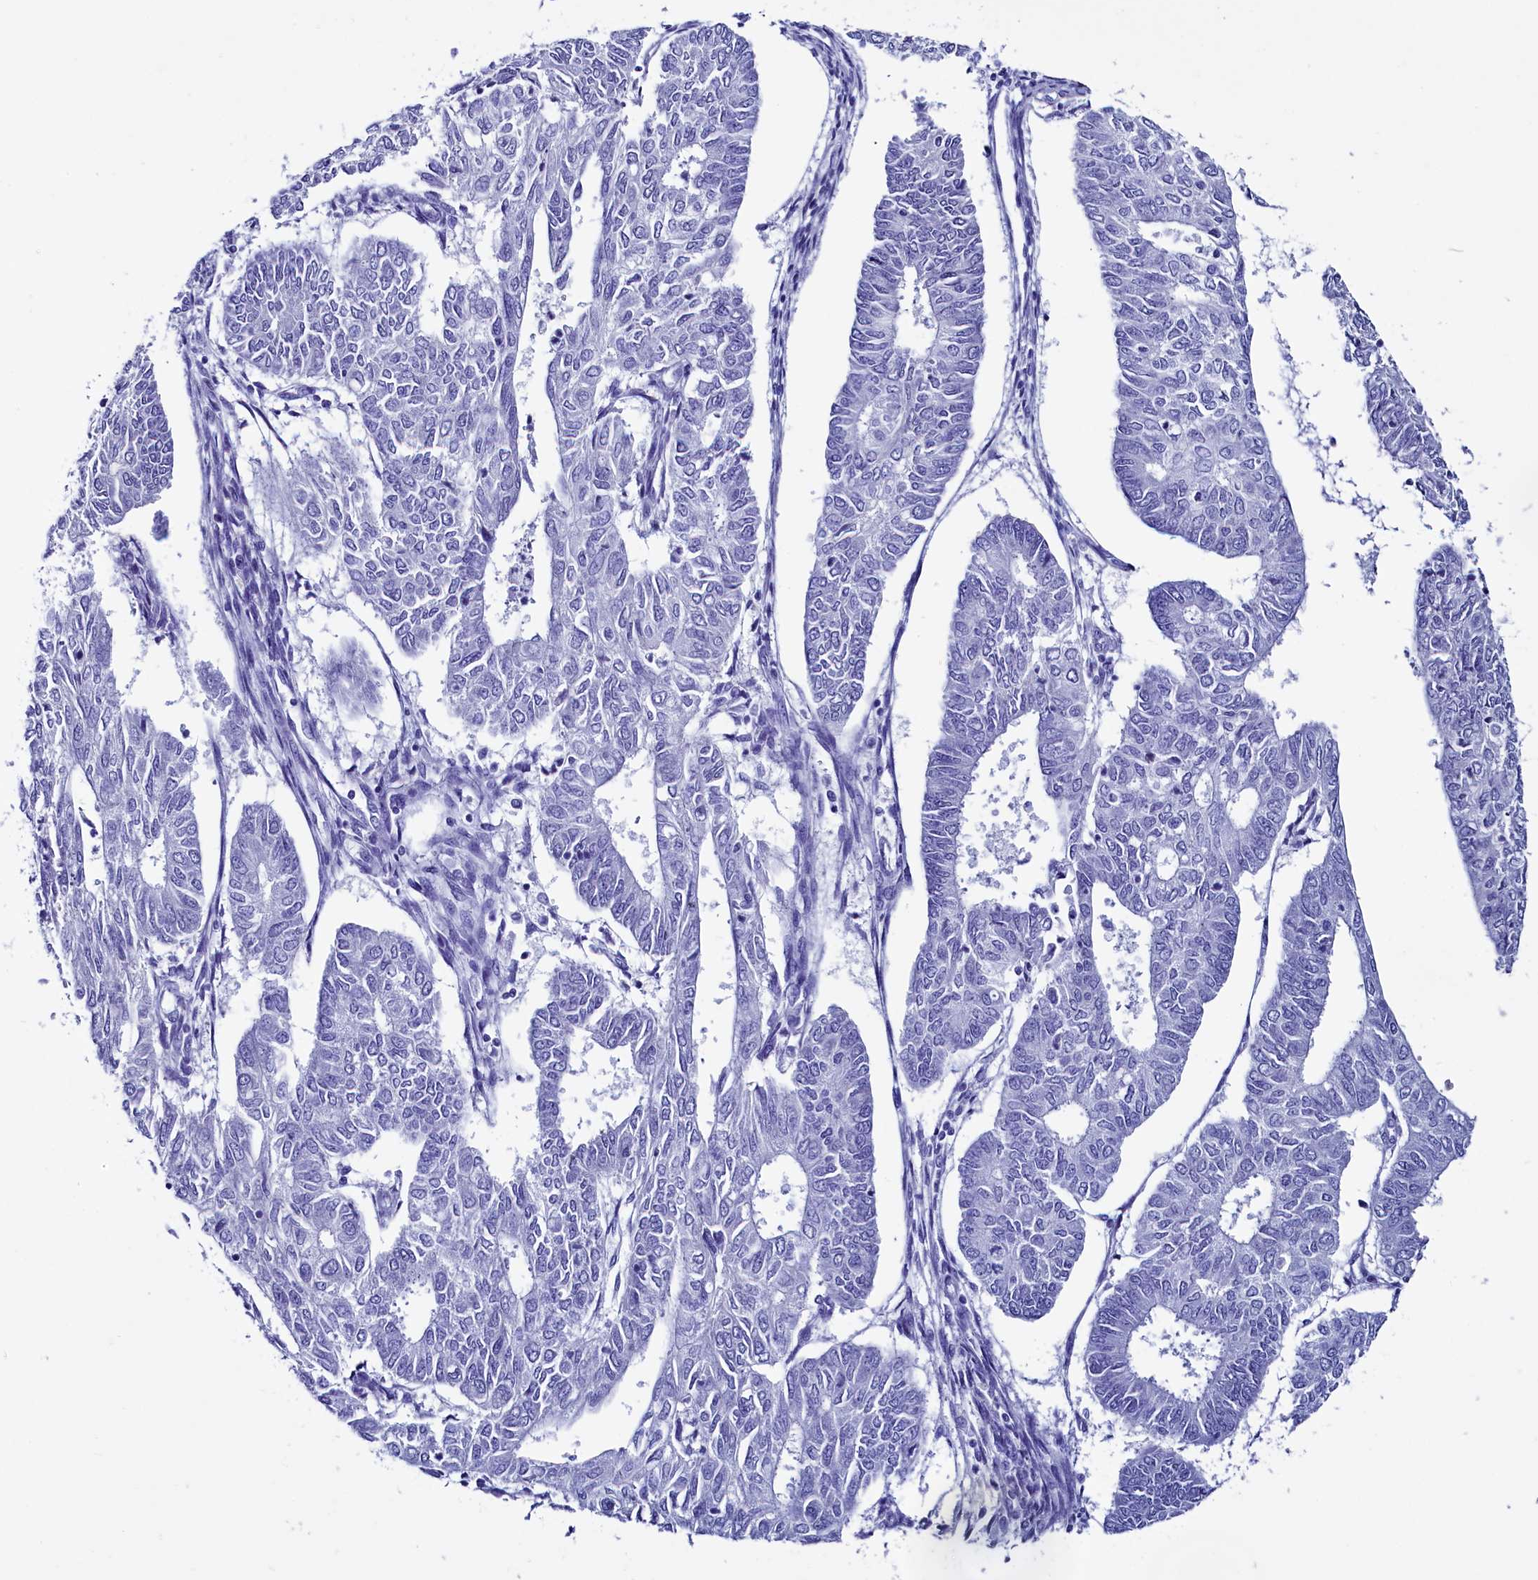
{"staining": {"intensity": "negative", "quantity": "none", "location": "none"}, "tissue": "endometrial cancer", "cell_type": "Tumor cells", "image_type": "cancer", "snomed": [{"axis": "morphology", "description": "Adenocarcinoma, NOS"}, {"axis": "topography", "description": "Endometrium"}], "caption": "Immunohistochemical staining of human endometrial cancer (adenocarcinoma) demonstrates no significant staining in tumor cells.", "gene": "ANKRD29", "patient": {"sex": "female", "age": 68}}